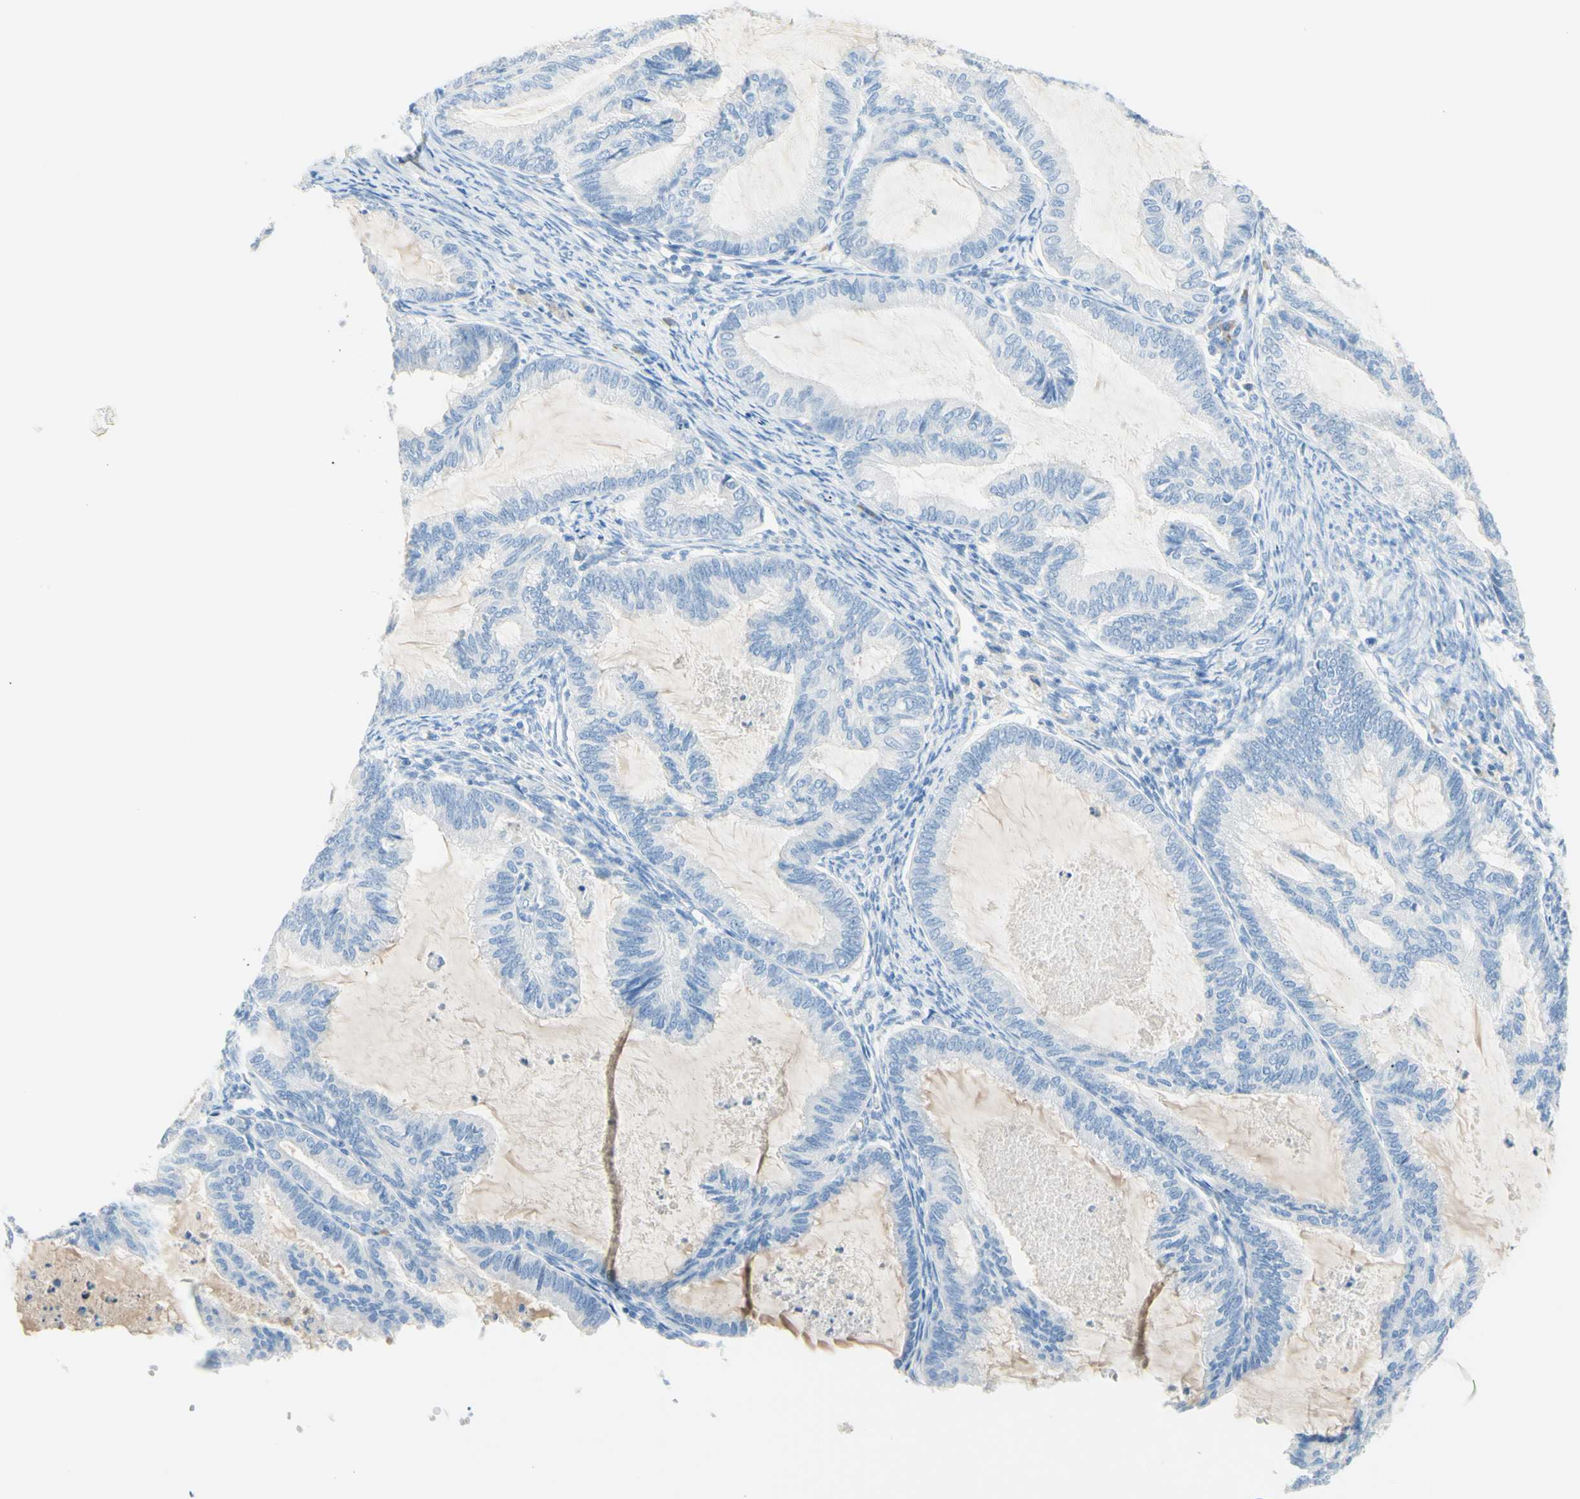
{"staining": {"intensity": "negative", "quantity": "none", "location": "none"}, "tissue": "cervical cancer", "cell_type": "Tumor cells", "image_type": "cancer", "snomed": [{"axis": "morphology", "description": "Normal tissue, NOS"}, {"axis": "morphology", "description": "Adenocarcinoma, NOS"}, {"axis": "topography", "description": "Cervix"}, {"axis": "topography", "description": "Endometrium"}], "caption": "A high-resolution image shows immunohistochemistry staining of cervical cancer, which demonstrates no significant positivity in tumor cells.", "gene": "IL6ST", "patient": {"sex": "female", "age": 86}}